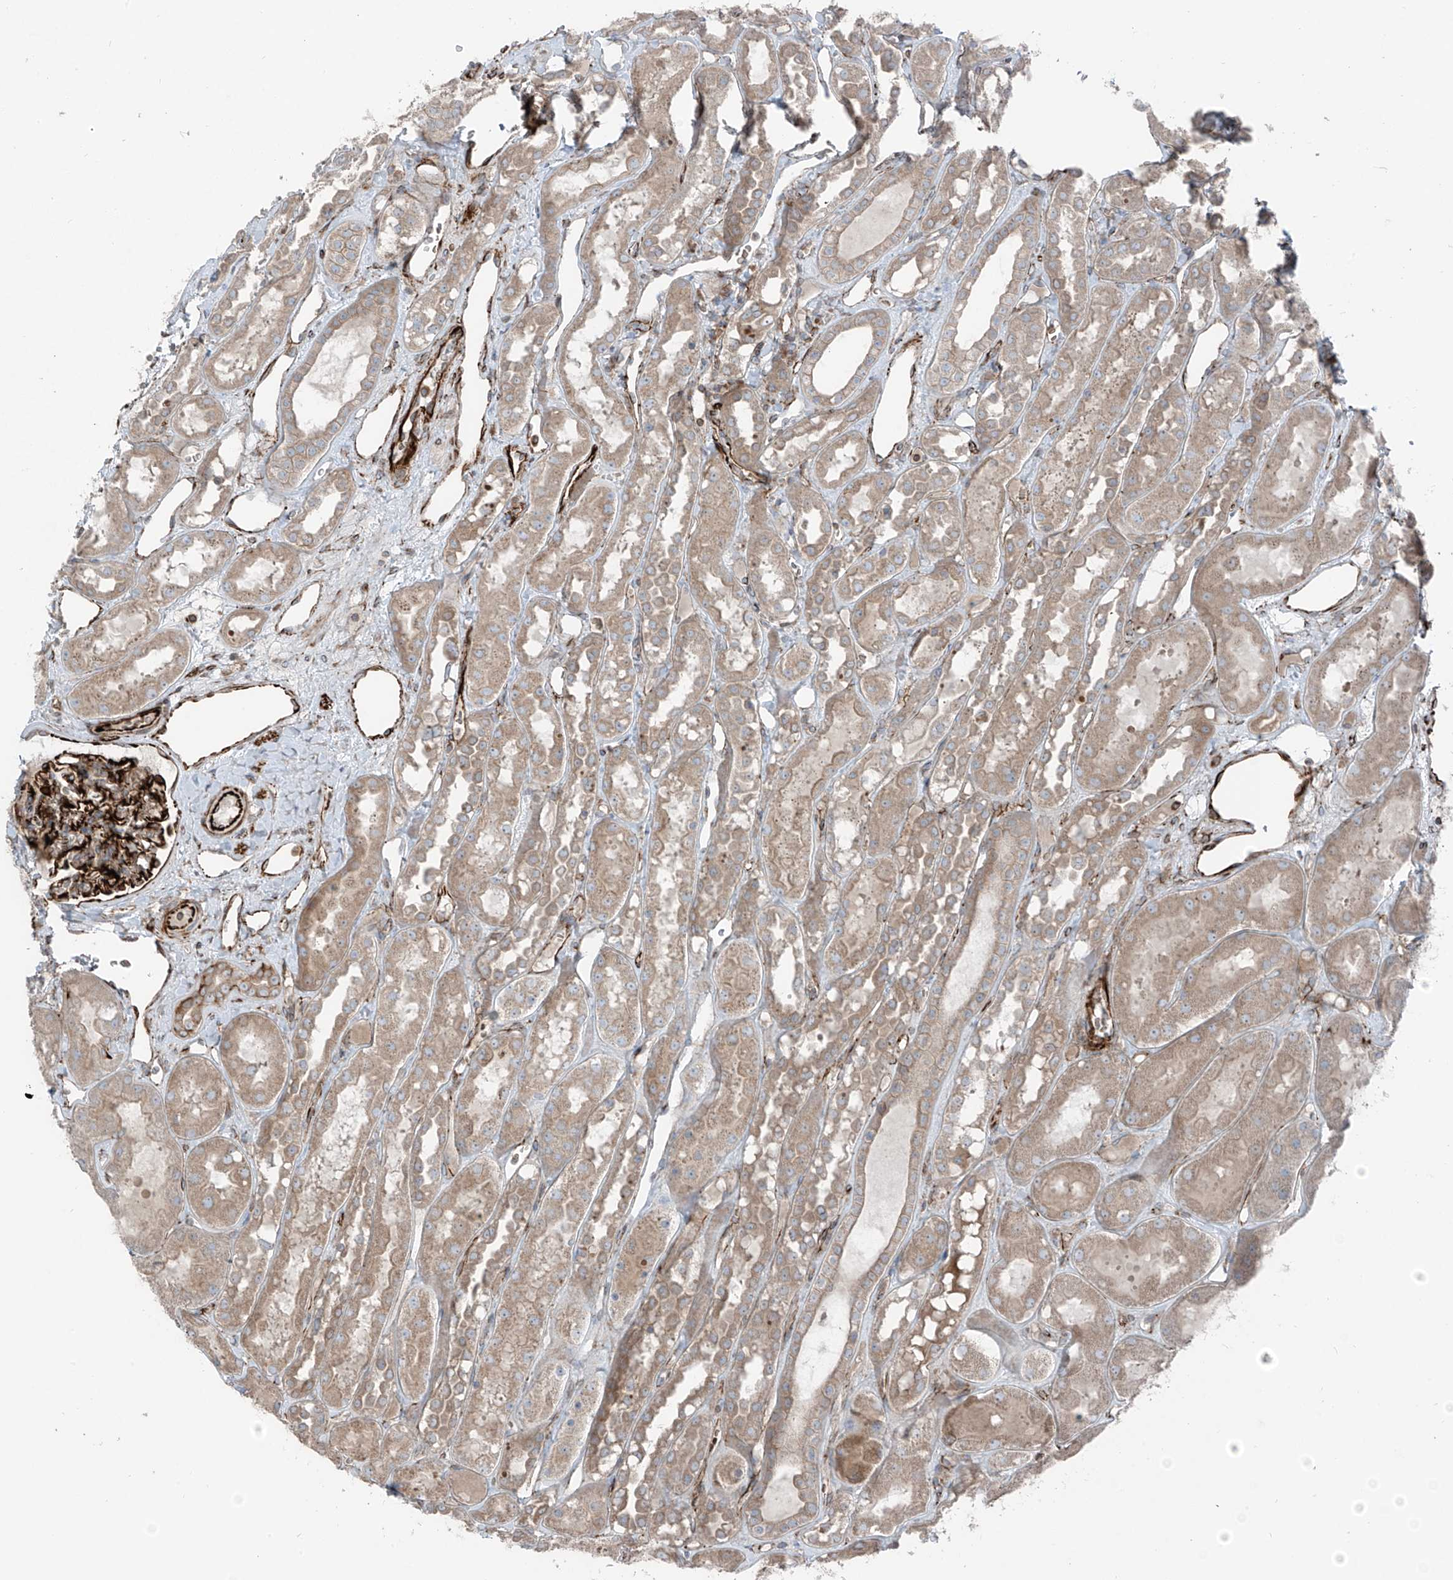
{"staining": {"intensity": "strong", "quantity": "25%-75%", "location": "cytoplasmic/membranous"}, "tissue": "kidney", "cell_type": "Cells in glomeruli", "image_type": "normal", "snomed": [{"axis": "morphology", "description": "Normal tissue, NOS"}, {"axis": "topography", "description": "Kidney"}], "caption": "Strong cytoplasmic/membranous positivity is present in approximately 25%-75% of cells in glomeruli in normal kidney.", "gene": "ERLEC1", "patient": {"sex": "male", "age": 16}}